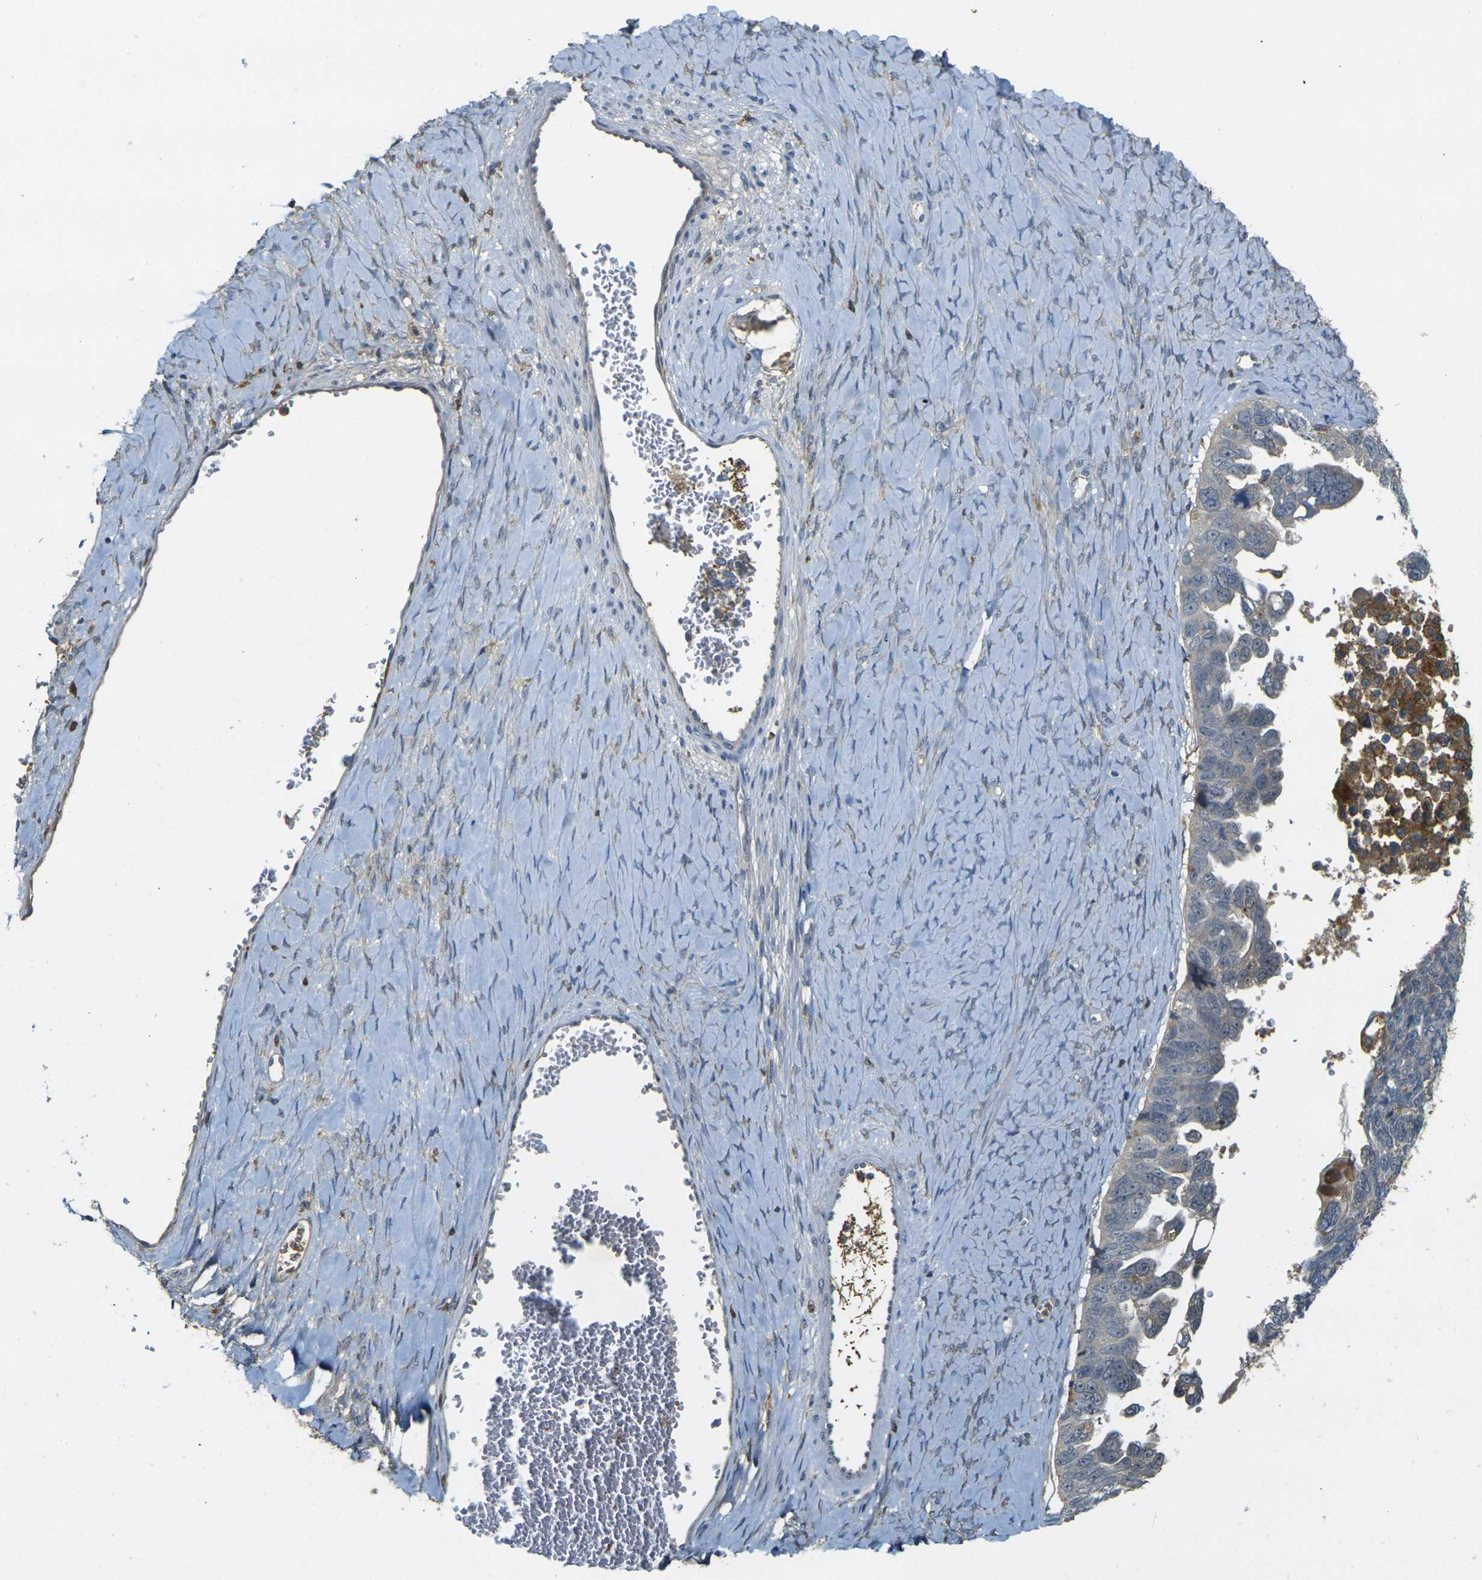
{"staining": {"intensity": "negative", "quantity": "none", "location": "none"}, "tissue": "ovarian cancer", "cell_type": "Tumor cells", "image_type": "cancer", "snomed": [{"axis": "morphology", "description": "Cystadenocarcinoma, serous, NOS"}, {"axis": "topography", "description": "Ovary"}], "caption": "An immunohistochemistry (IHC) histopathology image of ovarian cancer is shown. There is no staining in tumor cells of ovarian cancer.", "gene": "PIGL", "patient": {"sex": "female", "age": 79}}